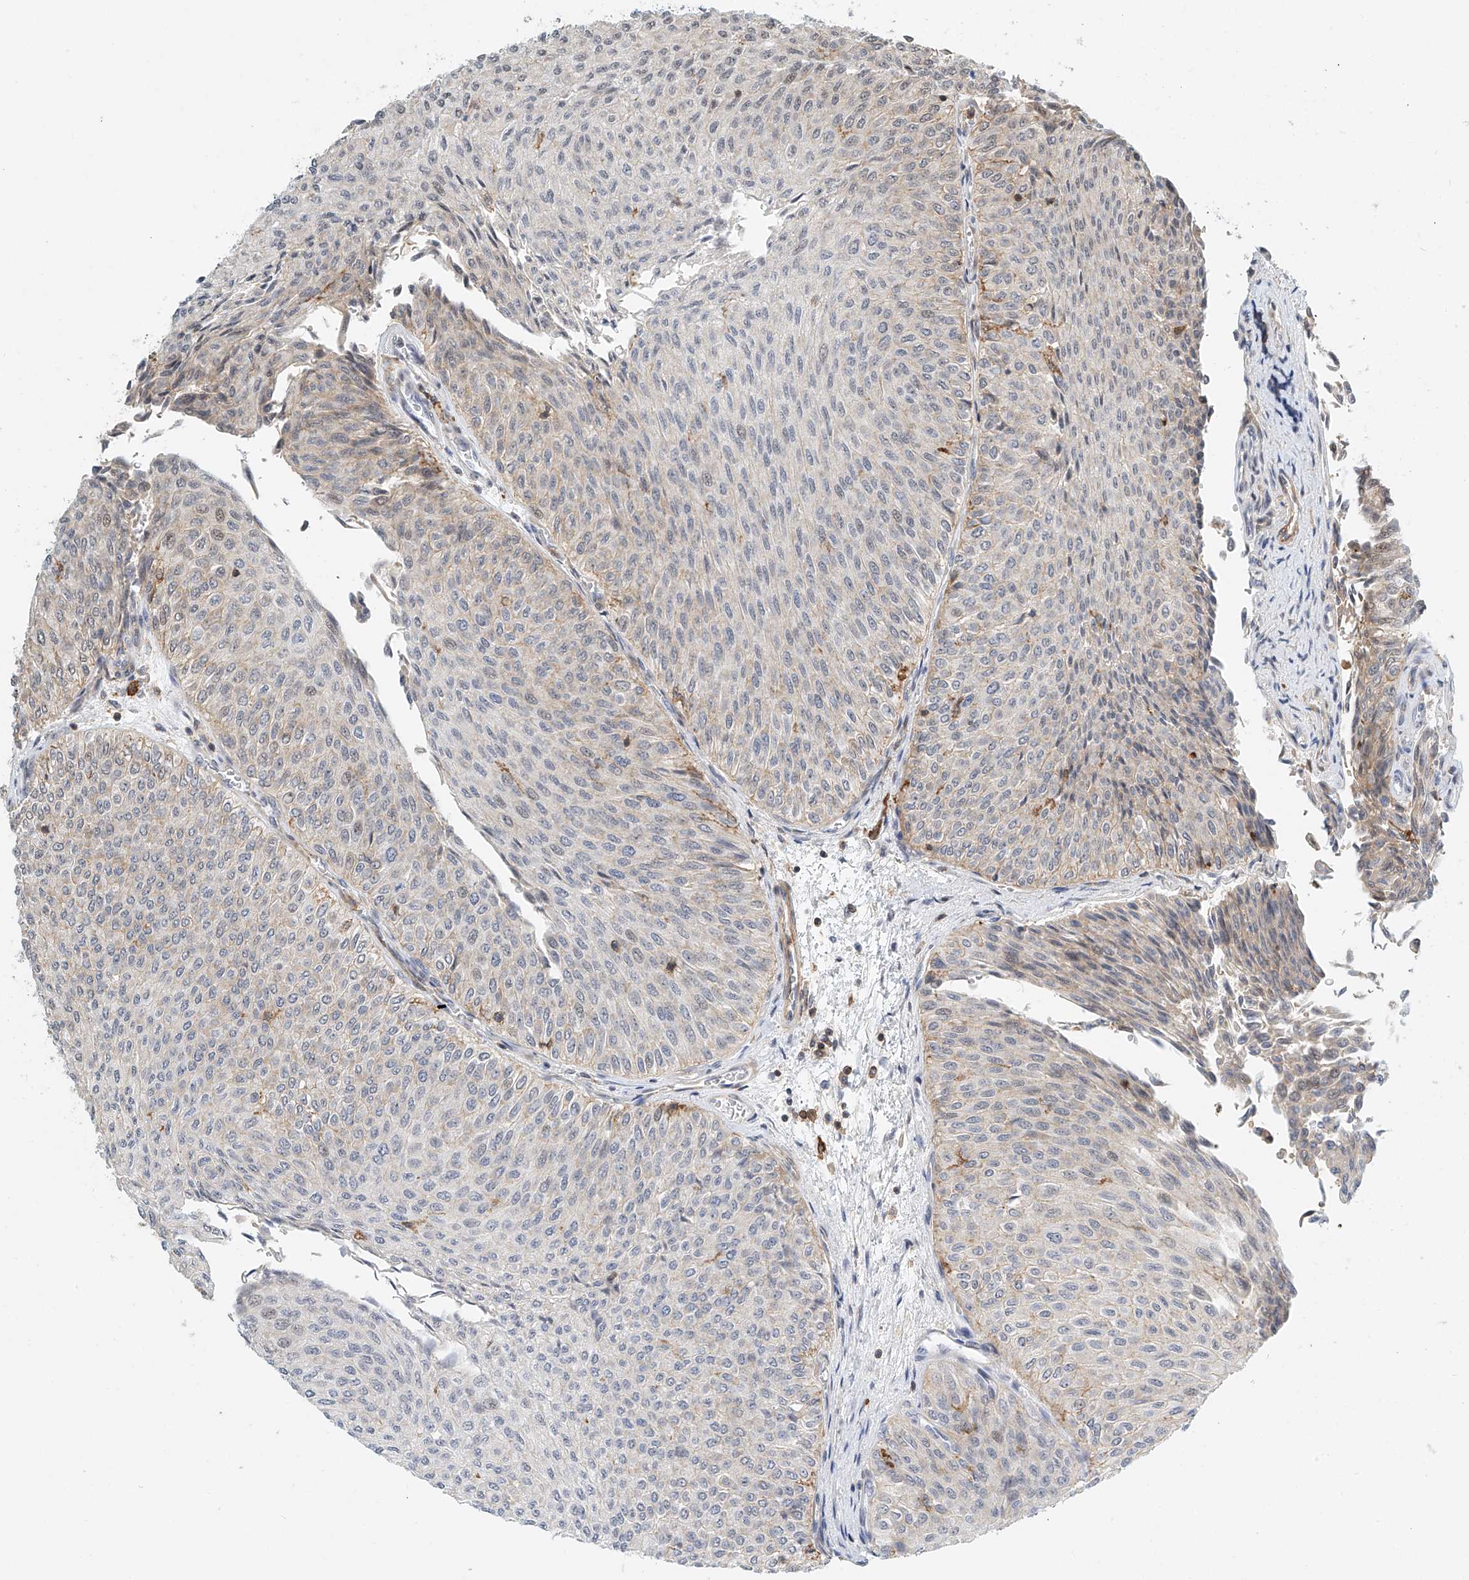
{"staining": {"intensity": "weak", "quantity": "<25%", "location": "cytoplasmic/membranous,nuclear"}, "tissue": "urothelial cancer", "cell_type": "Tumor cells", "image_type": "cancer", "snomed": [{"axis": "morphology", "description": "Urothelial carcinoma, Low grade"}, {"axis": "topography", "description": "Urinary bladder"}], "caption": "Micrograph shows no significant protein positivity in tumor cells of urothelial cancer.", "gene": "MICAL1", "patient": {"sex": "male", "age": 78}}